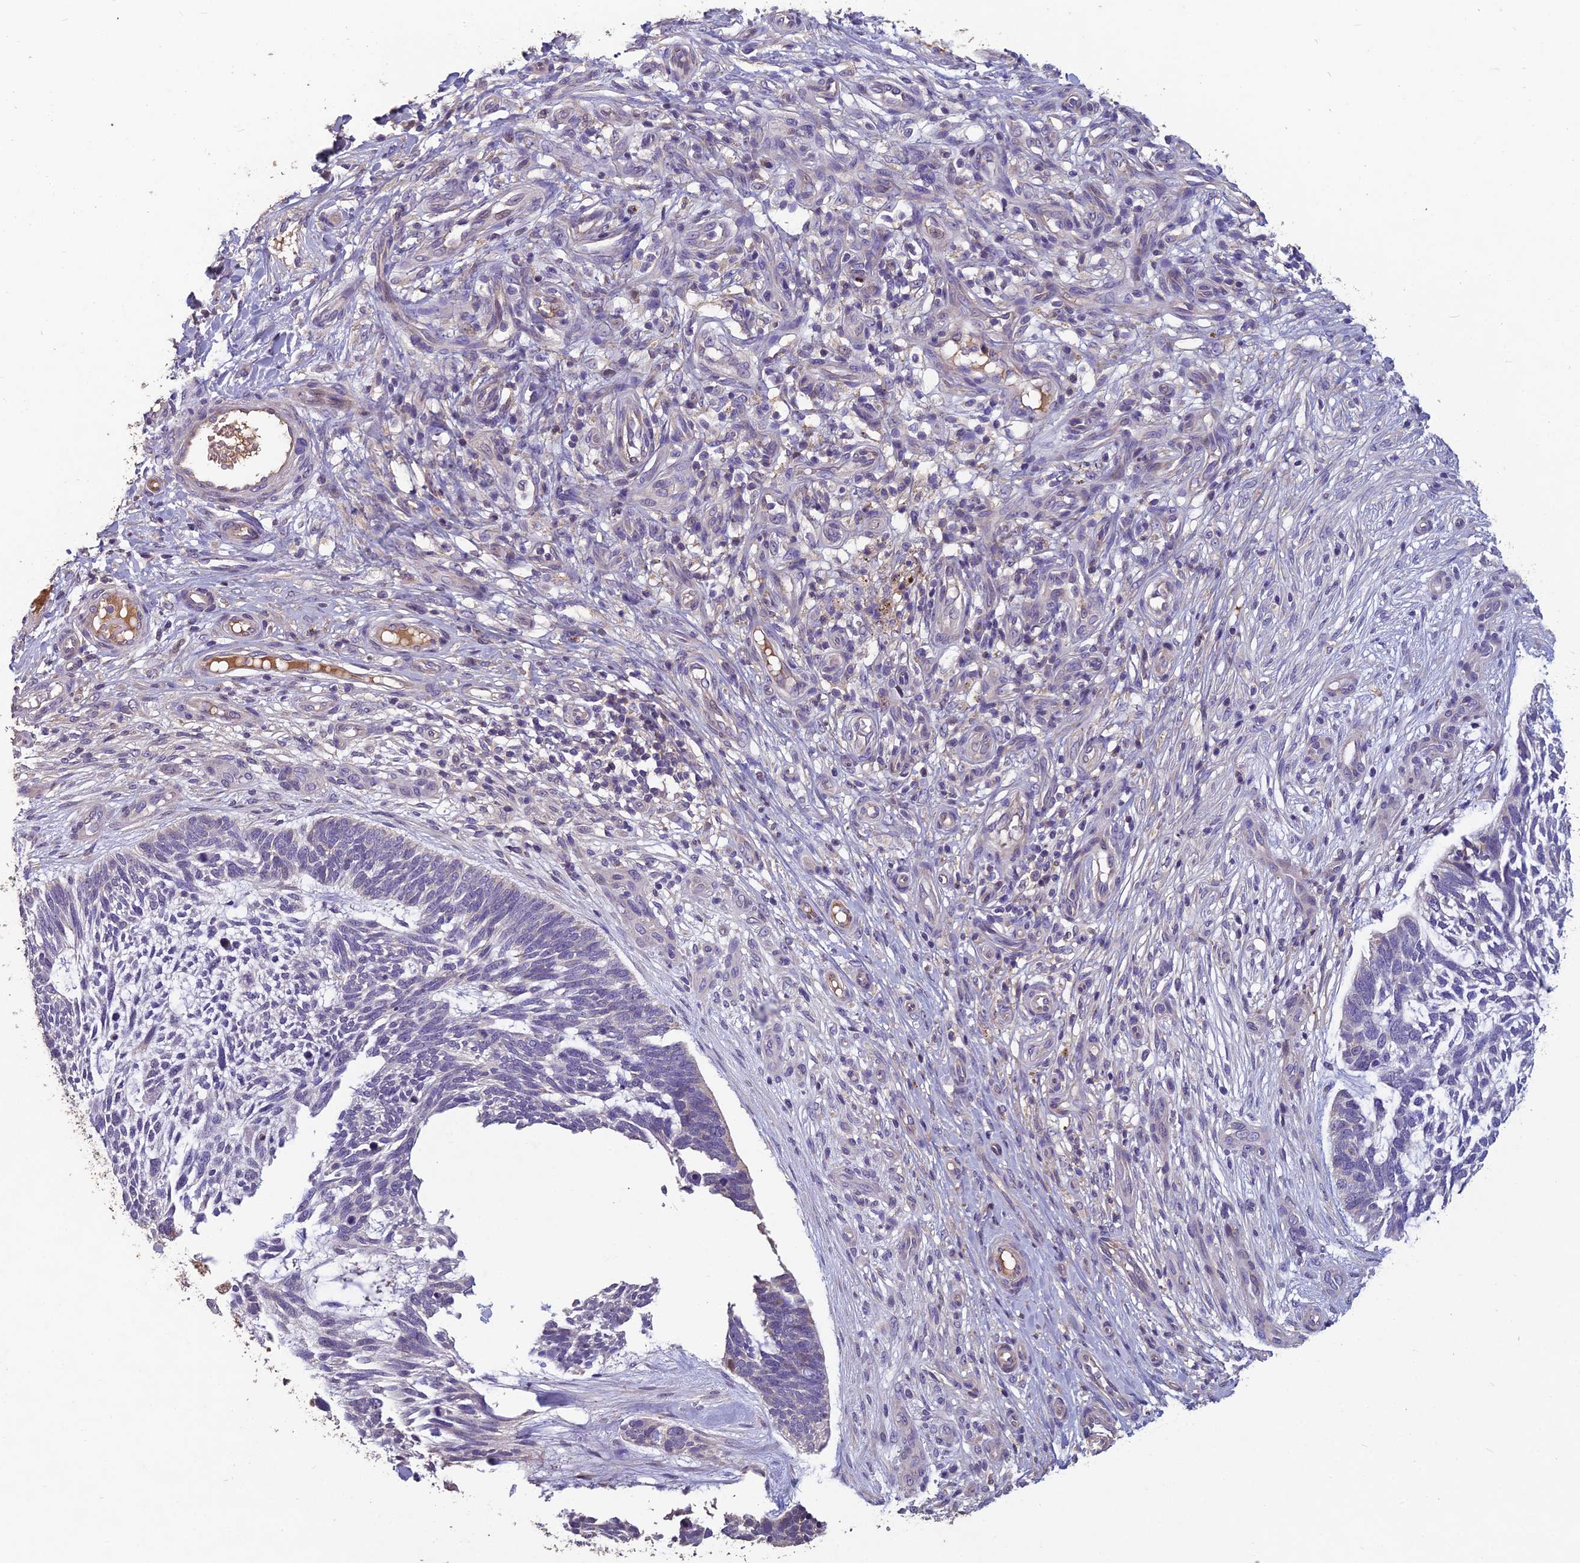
{"staining": {"intensity": "negative", "quantity": "none", "location": "none"}, "tissue": "skin cancer", "cell_type": "Tumor cells", "image_type": "cancer", "snomed": [{"axis": "morphology", "description": "Basal cell carcinoma"}, {"axis": "topography", "description": "Skin"}], "caption": "Photomicrograph shows no significant protein staining in tumor cells of skin basal cell carcinoma.", "gene": "CEACAM16", "patient": {"sex": "male", "age": 88}}